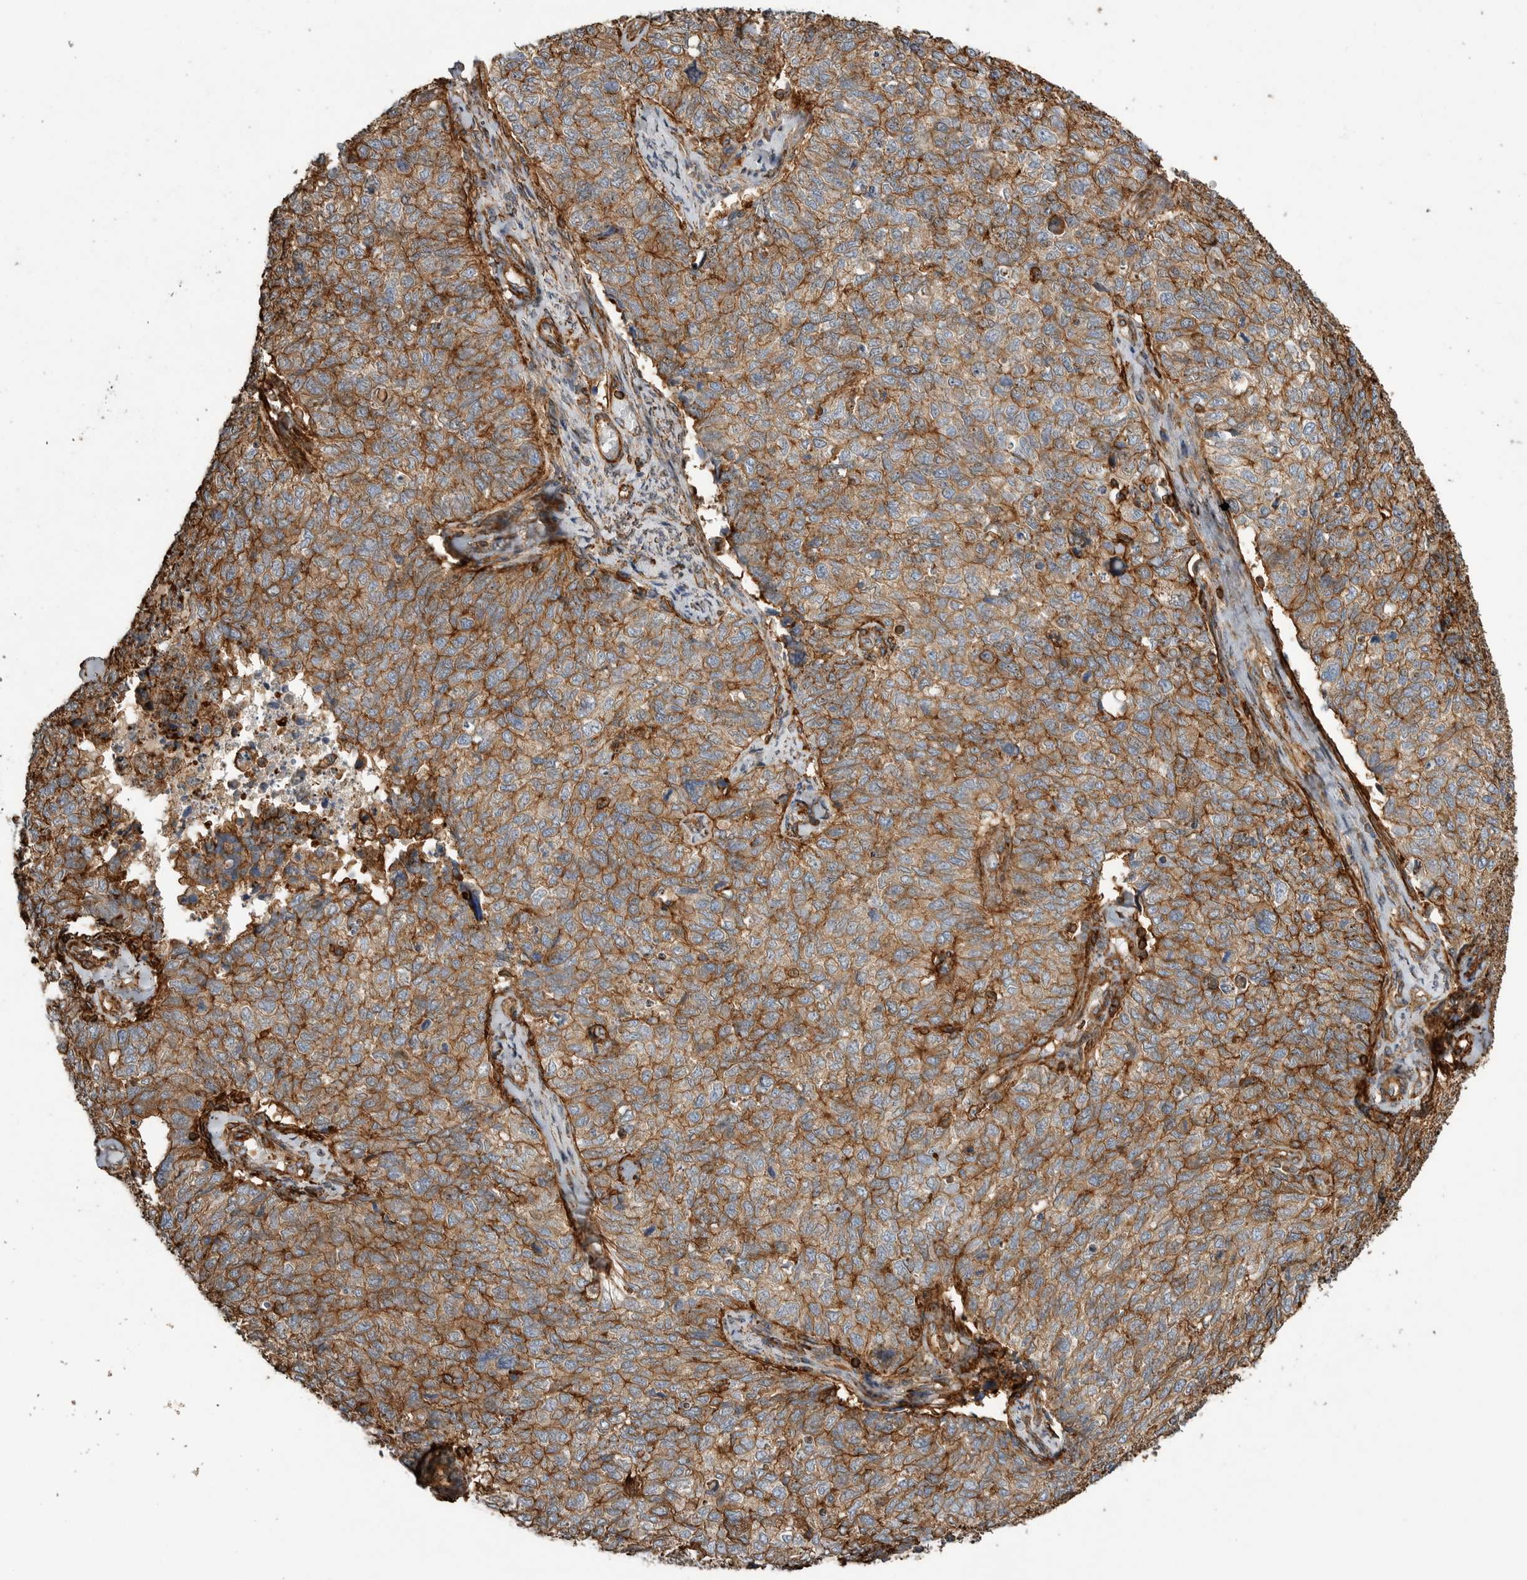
{"staining": {"intensity": "moderate", "quantity": ">75%", "location": "cytoplasmic/membranous"}, "tissue": "cervical cancer", "cell_type": "Tumor cells", "image_type": "cancer", "snomed": [{"axis": "morphology", "description": "Squamous cell carcinoma, NOS"}, {"axis": "topography", "description": "Cervix"}], "caption": "IHC histopathology image of neoplastic tissue: cervical cancer (squamous cell carcinoma) stained using immunohistochemistry (IHC) reveals medium levels of moderate protein expression localized specifically in the cytoplasmic/membranous of tumor cells, appearing as a cytoplasmic/membranous brown color.", "gene": "GPER1", "patient": {"sex": "female", "age": 63}}